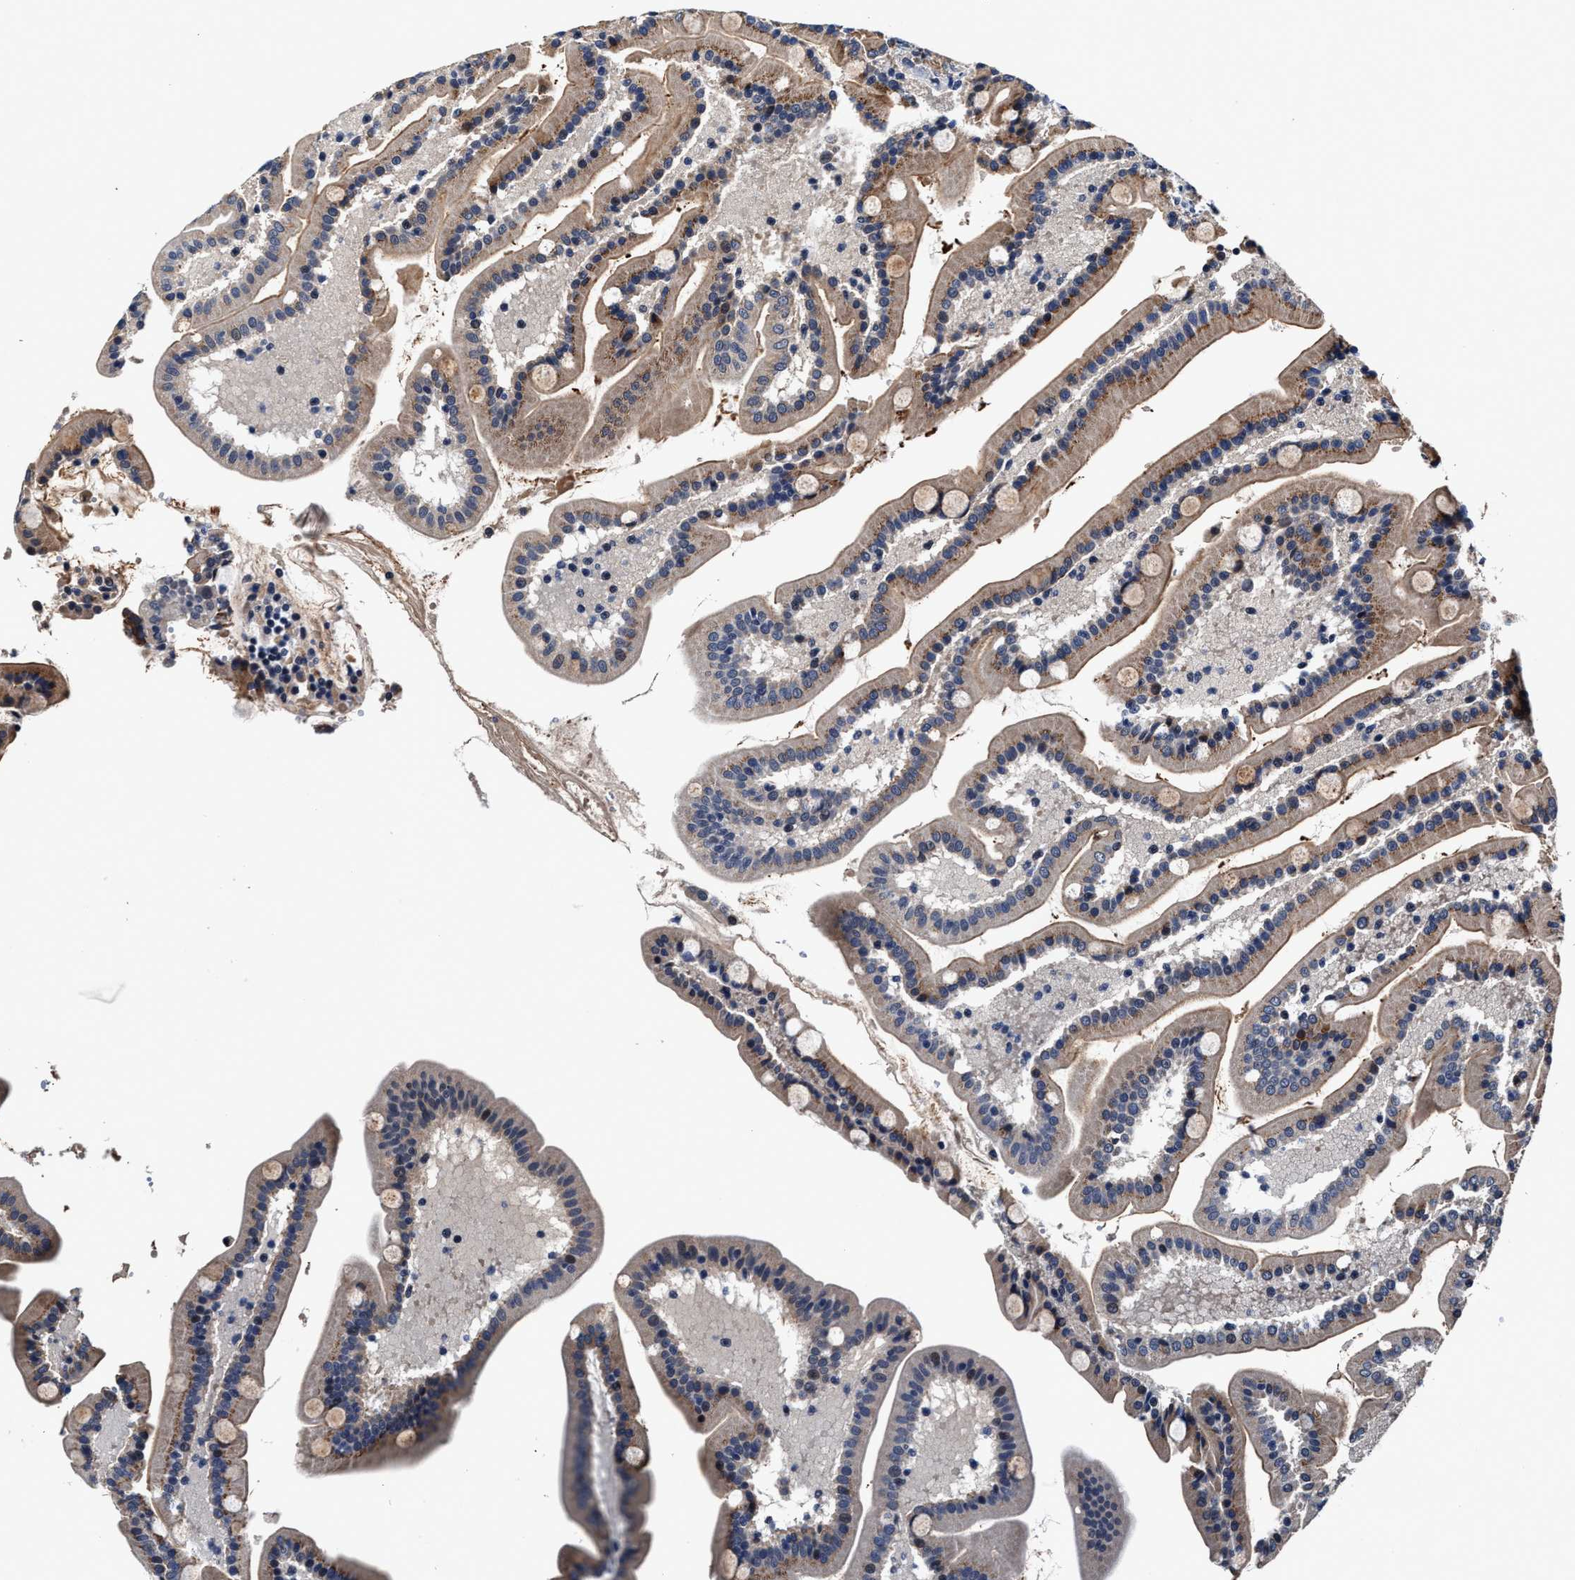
{"staining": {"intensity": "moderate", "quantity": ">75%", "location": "cytoplasmic/membranous"}, "tissue": "duodenum", "cell_type": "Glandular cells", "image_type": "normal", "snomed": [{"axis": "morphology", "description": "Normal tissue, NOS"}, {"axis": "topography", "description": "Duodenum"}], "caption": "This photomicrograph demonstrates IHC staining of unremarkable human duodenum, with medium moderate cytoplasmic/membranous expression in about >75% of glandular cells.", "gene": "TMEM53", "patient": {"sex": "male", "age": 54}}